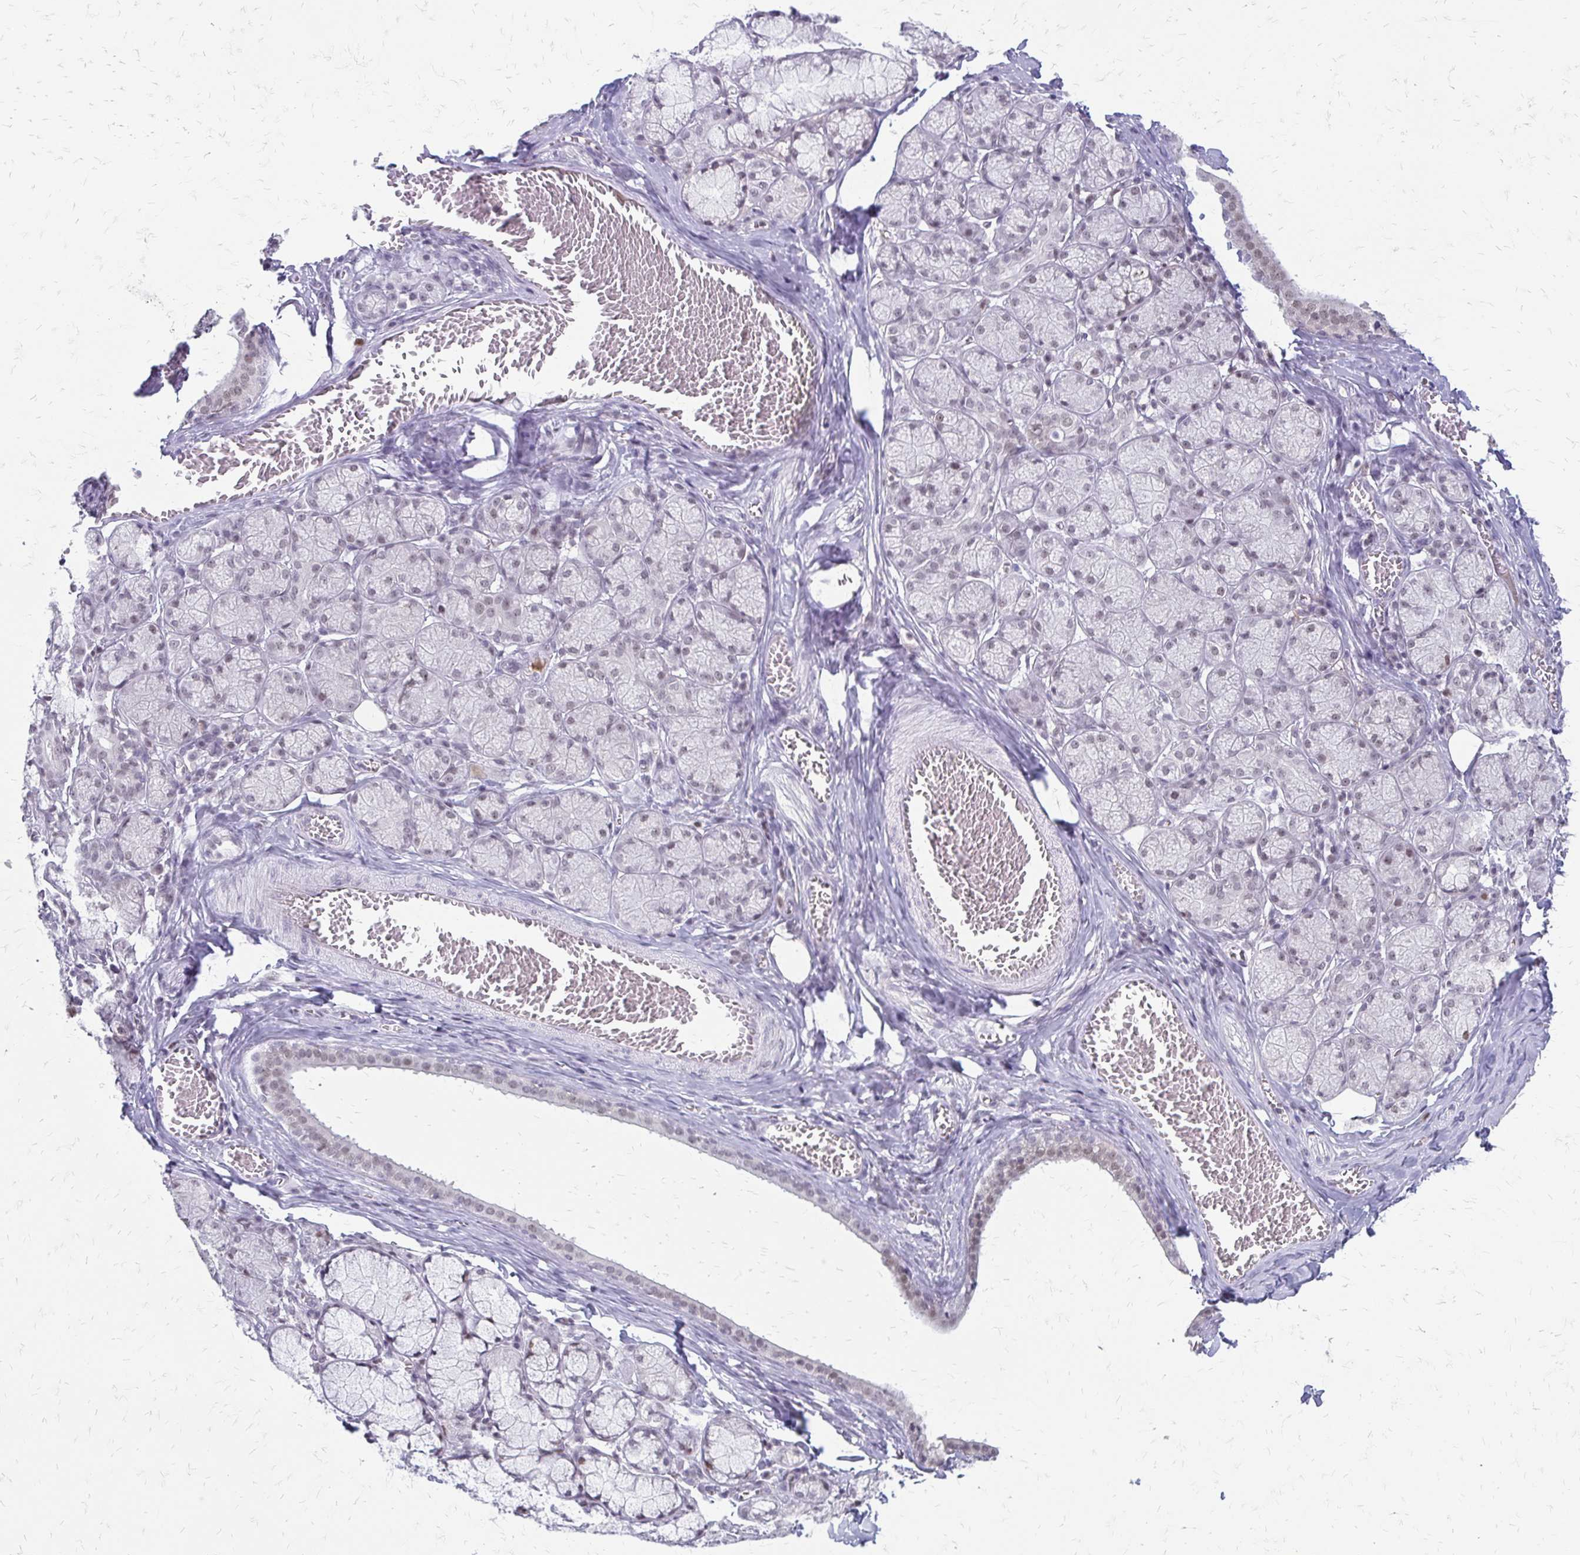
{"staining": {"intensity": "moderate", "quantity": "<25%", "location": "nuclear"}, "tissue": "salivary gland", "cell_type": "Glandular cells", "image_type": "normal", "snomed": [{"axis": "morphology", "description": "Normal tissue, NOS"}, {"axis": "topography", "description": "Salivary gland"}], "caption": "Immunohistochemical staining of benign salivary gland demonstrates low levels of moderate nuclear positivity in approximately <25% of glandular cells.", "gene": "EED", "patient": {"sex": "female", "age": 24}}